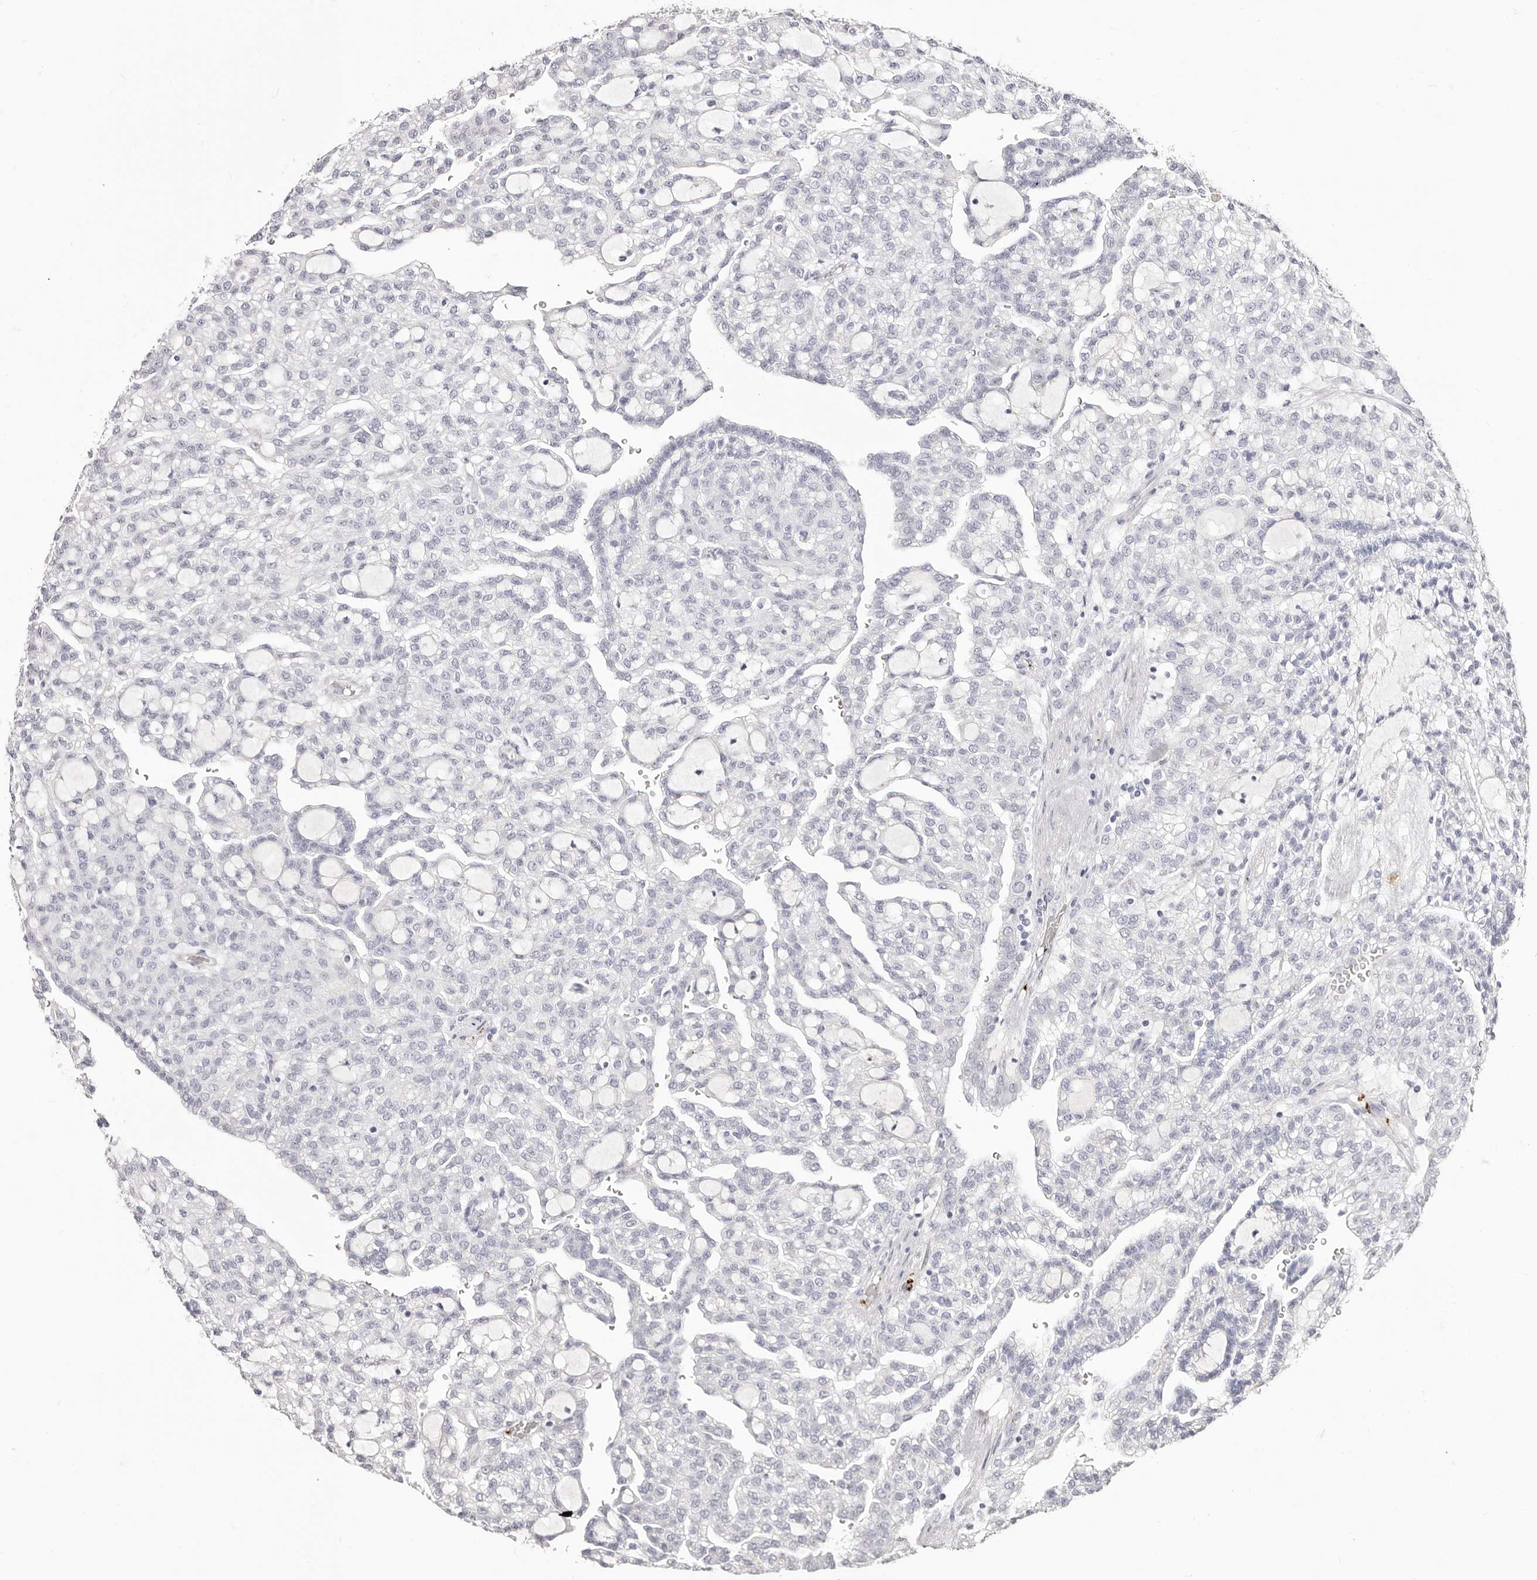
{"staining": {"intensity": "negative", "quantity": "none", "location": "none"}, "tissue": "renal cancer", "cell_type": "Tumor cells", "image_type": "cancer", "snomed": [{"axis": "morphology", "description": "Adenocarcinoma, NOS"}, {"axis": "topography", "description": "Kidney"}], "caption": "This histopathology image is of renal adenocarcinoma stained with immunohistochemistry to label a protein in brown with the nuclei are counter-stained blue. There is no expression in tumor cells.", "gene": "PF4", "patient": {"sex": "male", "age": 63}}